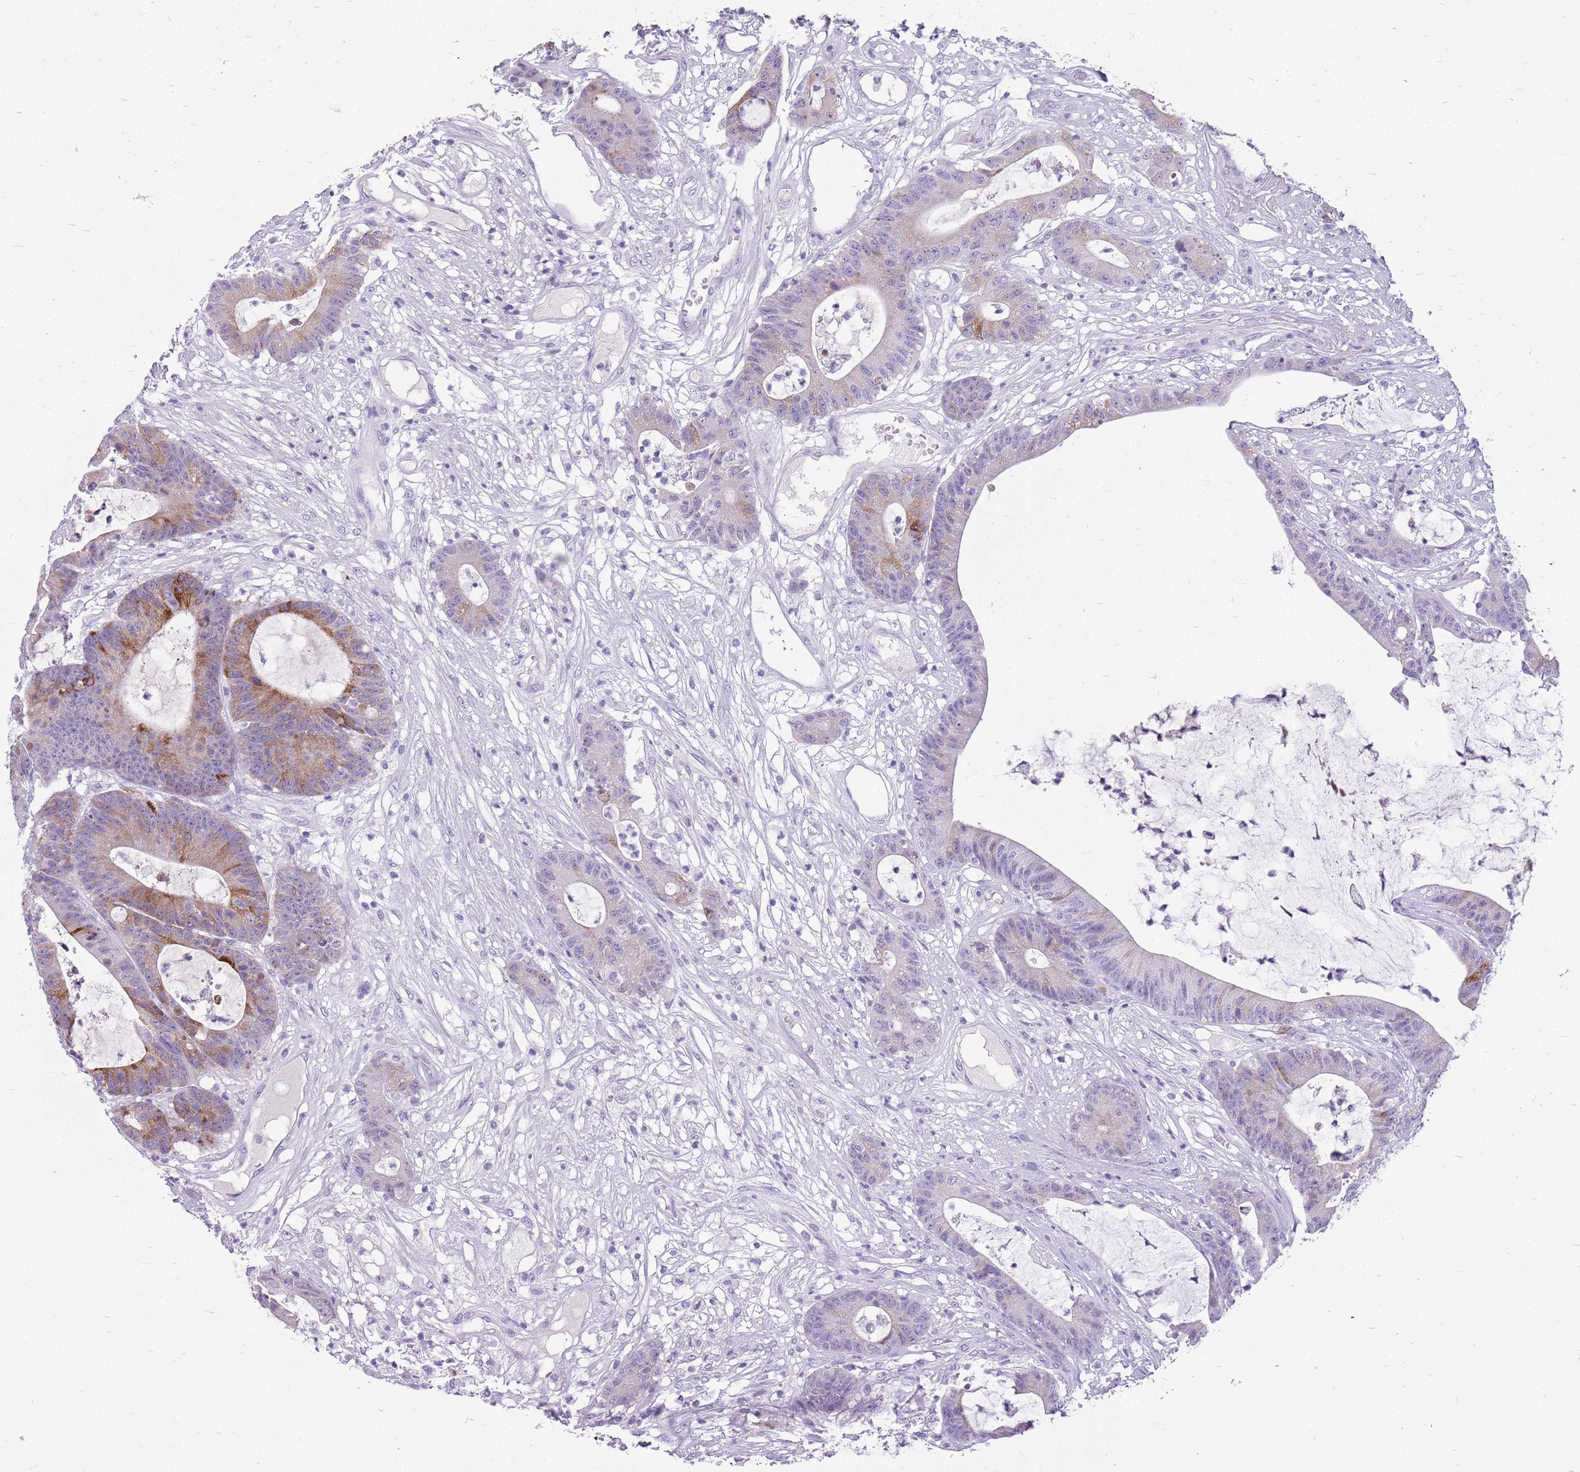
{"staining": {"intensity": "moderate", "quantity": "25%-75%", "location": "cytoplasmic/membranous"}, "tissue": "colorectal cancer", "cell_type": "Tumor cells", "image_type": "cancer", "snomed": [{"axis": "morphology", "description": "Adenocarcinoma, NOS"}, {"axis": "topography", "description": "Colon"}], "caption": "Colorectal adenocarcinoma tissue demonstrates moderate cytoplasmic/membranous positivity in approximately 25%-75% of tumor cells", "gene": "ZNF425", "patient": {"sex": "female", "age": 84}}